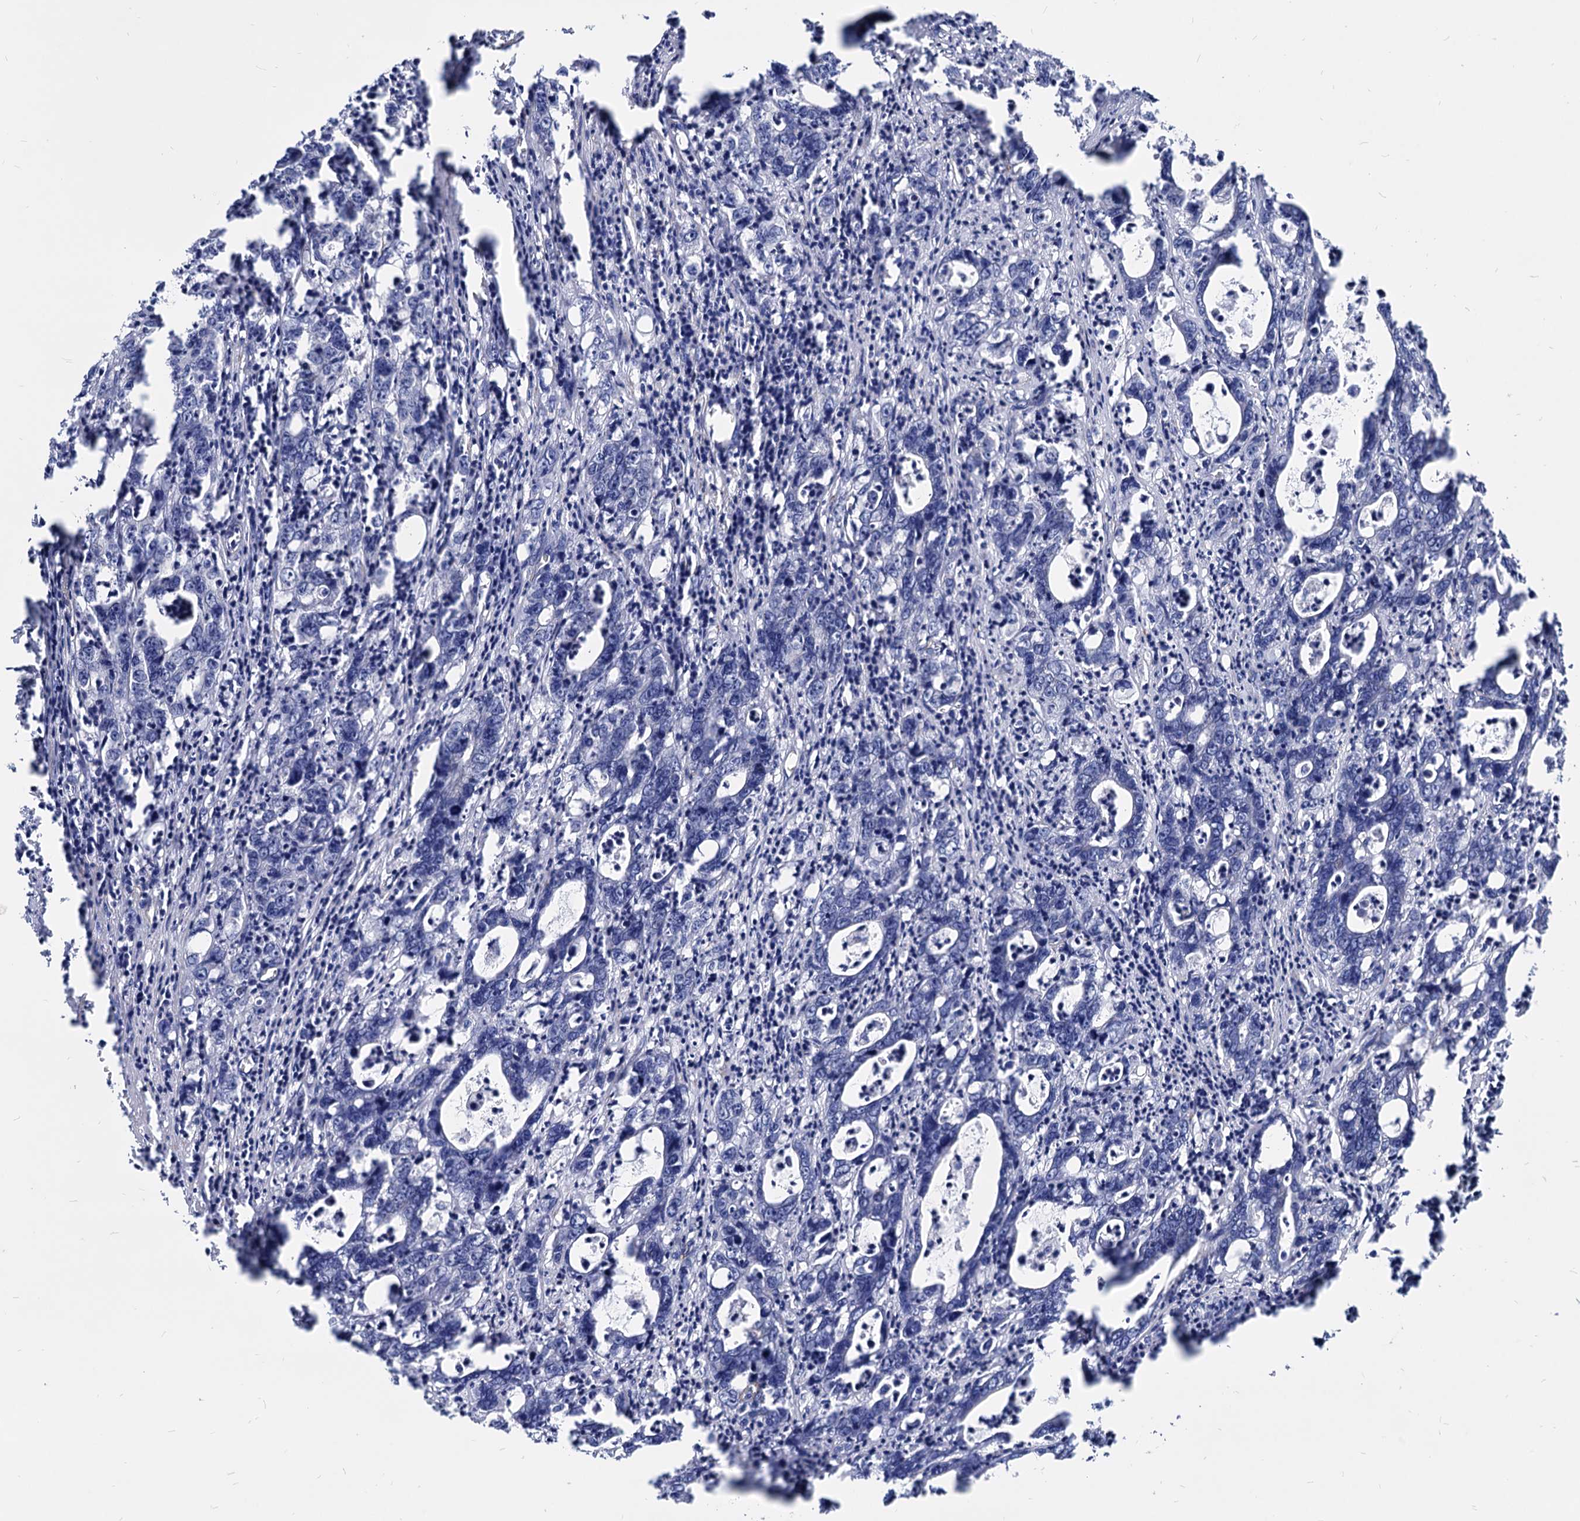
{"staining": {"intensity": "negative", "quantity": "none", "location": "none"}, "tissue": "colorectal cancer", "cell_type": "Tumor cells", "image_type": "cancer", "snomed": [{"axis": "morphology", "description": "Adenocarcinoma, NOS"}, {"axis": "topography", "description": "Colon"}], "caption": "A histopathology image of human colorectal cancer is negative for staining in tumor cells.", "gene": "WDR11", "patient": {"sex": "female", "age": 75}}